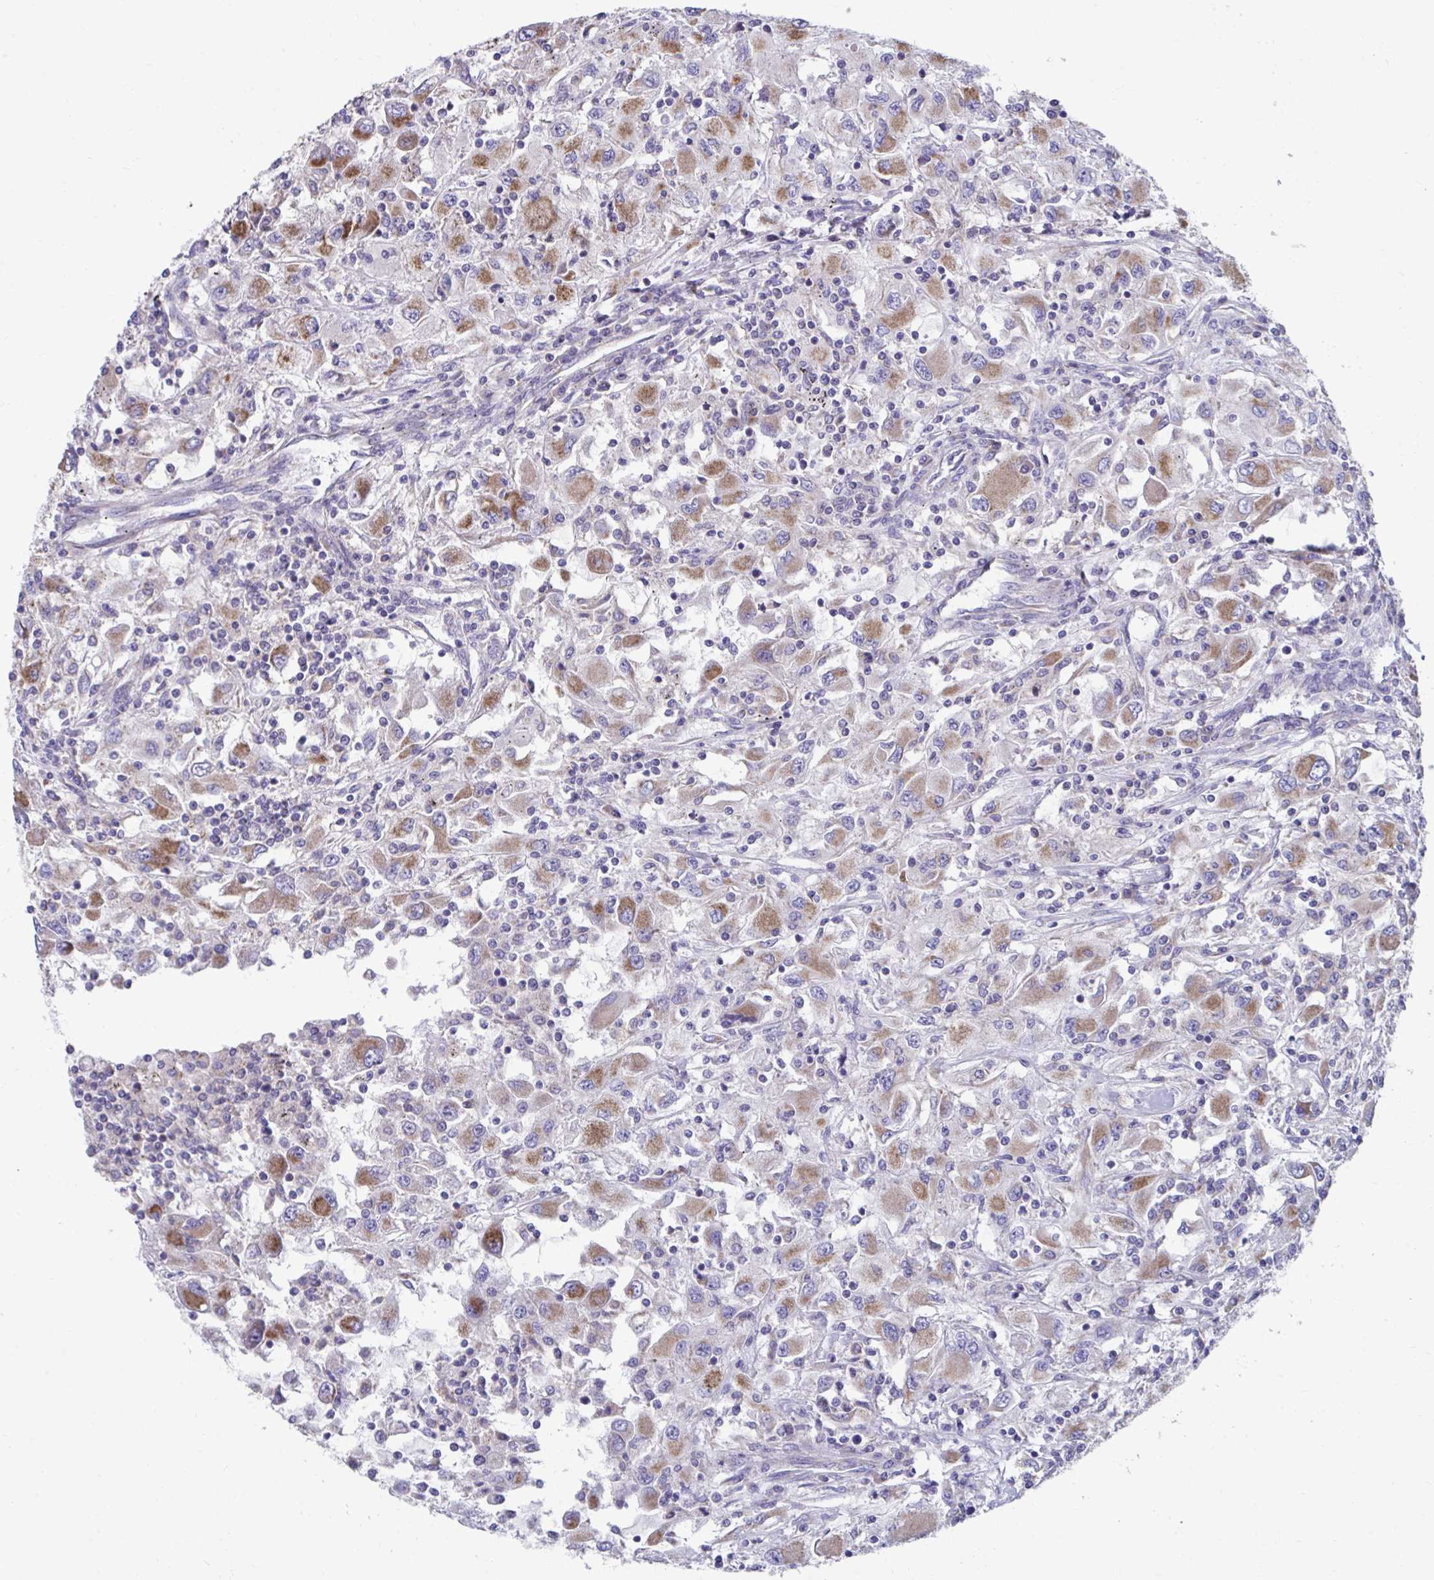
{"staining": {"intensity": "moderate", "quantity": "25%-75%", "location": "cytoplasmic/membranous"}, "tissue": "renal cancer", "cell_type": "Tumor cells", "image_type": "cancer", "snomed": [{"axis": "morphology", "description": "Adenocarcinoma, NOS"}, {"axis": "topography", "description": "Kidney"}], "caption": "A brown stain labels moderate cytoplasmic/membranous expression of a protein in renal cancer (adenocarcinoma) tumor cells.", "gene": "LINGO4", "patient": {"sex": "female", "age": 67}}